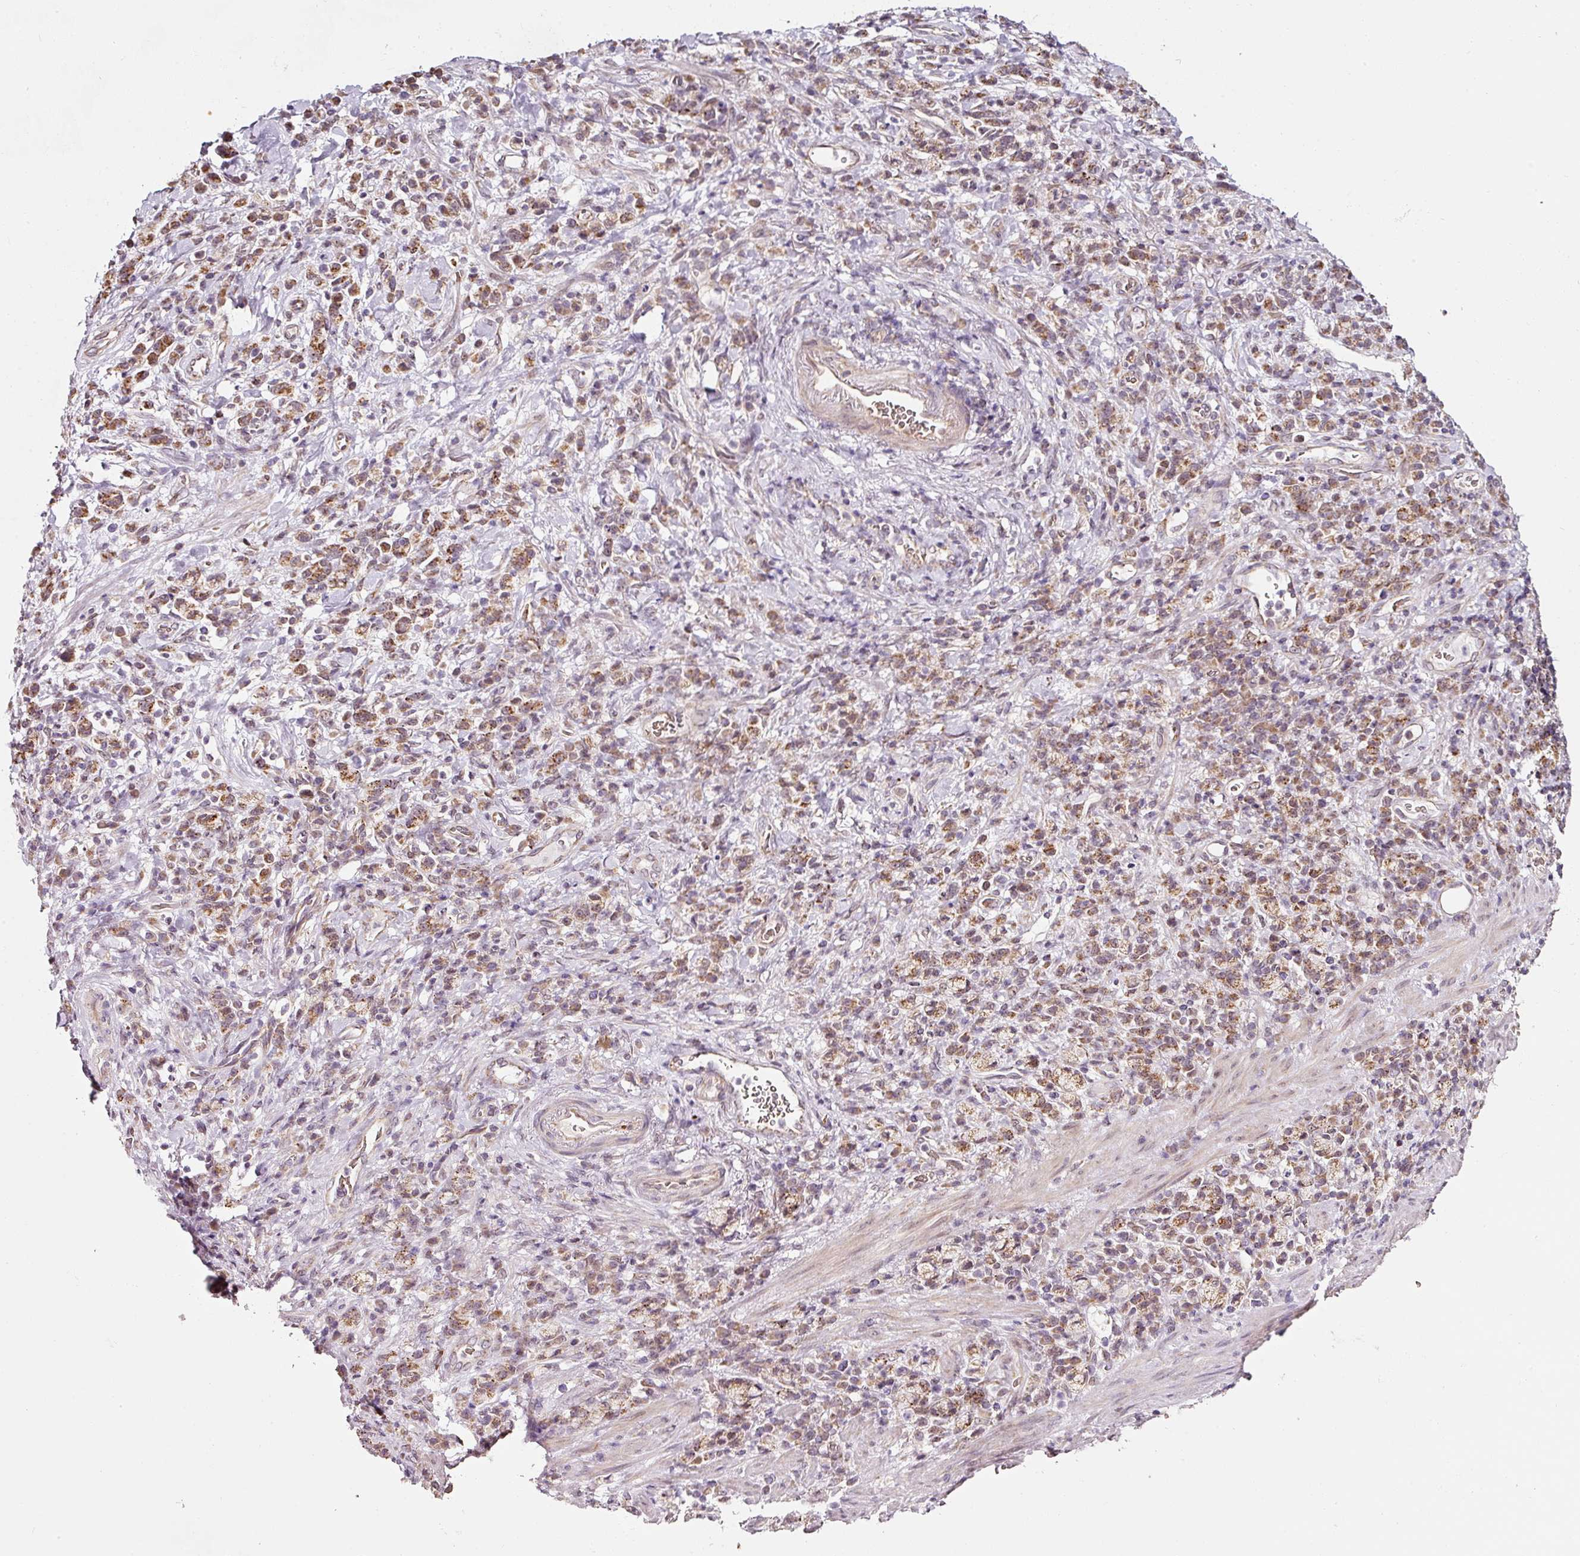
{"staining": {"intensity": "moderate", "quantity": ">75%", "location": "cytoplasmic/membranous,nuclear"}, "tissue": "stomach cancer", "cell_type": "Tumor cells", "image_type": "cancer", "snomed": [{"axis": "morphology", "description": "Adenocarcinoma, NOS"}, {"axis": "topography", "description": "Stomach"}], "caption": "Stomach cancer stained for a protein shows moderate cytoplasmic/membranous and nuclear positivity in tumor cells. The protein is shown in brown color, while the nuclei are stained blue.", "gene": "ZNF460", "patient": {"sex": "male", "age": 77}}